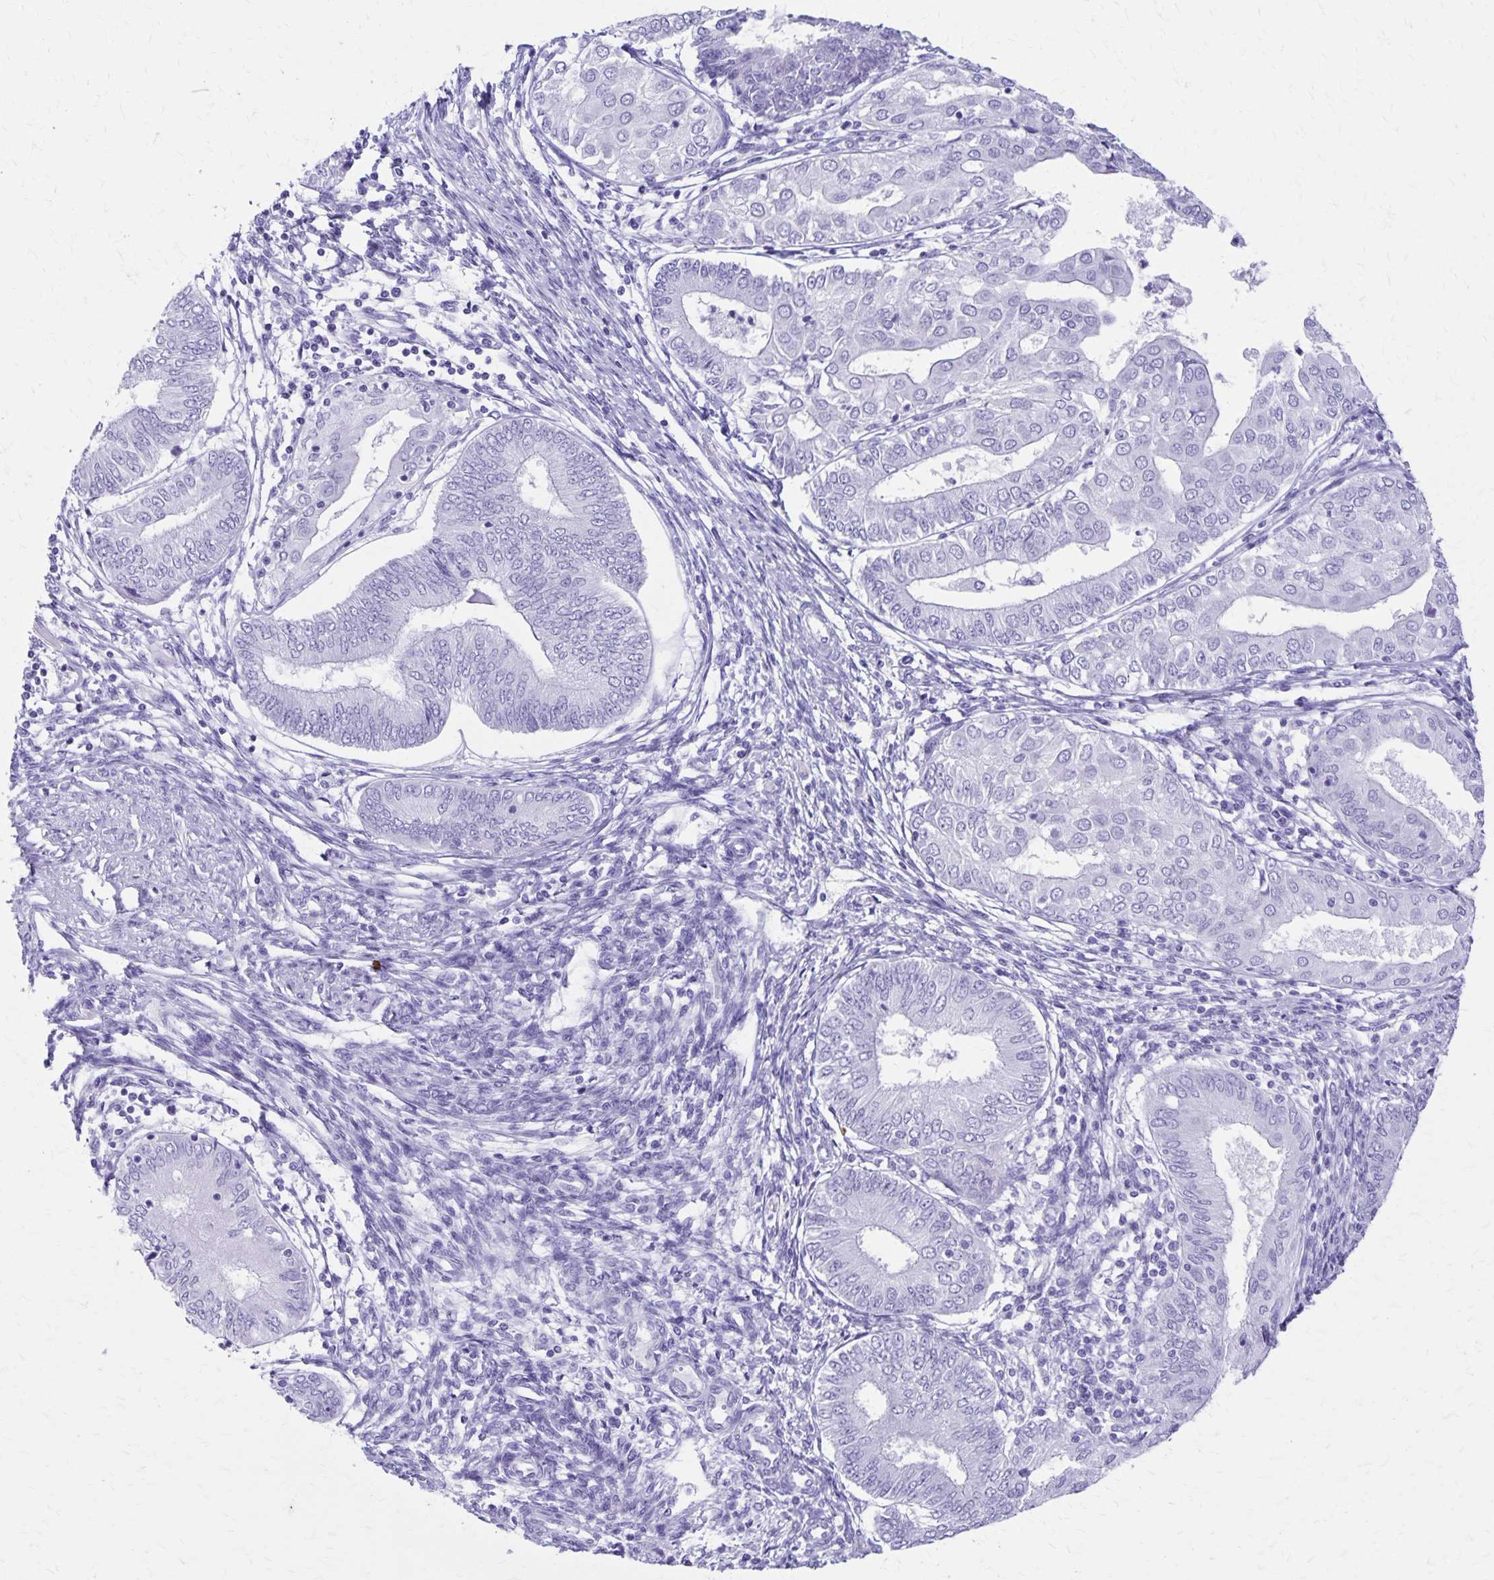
{"staining": {"intensity": "negative", "quantity": "none", "location": "none"}, "tissue": "endometrial cancer", "cell_type": "Tumor cells", "image_type": "cancer", "snomed": [{"axis": "morphology", "description": "Adenocarcinoma, NOS"}, {"axis": "topography", "description": "Endometrium"}], "caption": "High magnification brightfield microscopy of endometrial cancer stained with DAB (3,3'-diaminobenzidine) (brown) and counterstained with hematoxylin (blue): tumor cells show no significant positivity.", "gene": "DEFA5", "patient": {"sex": "female", "age": 68}}